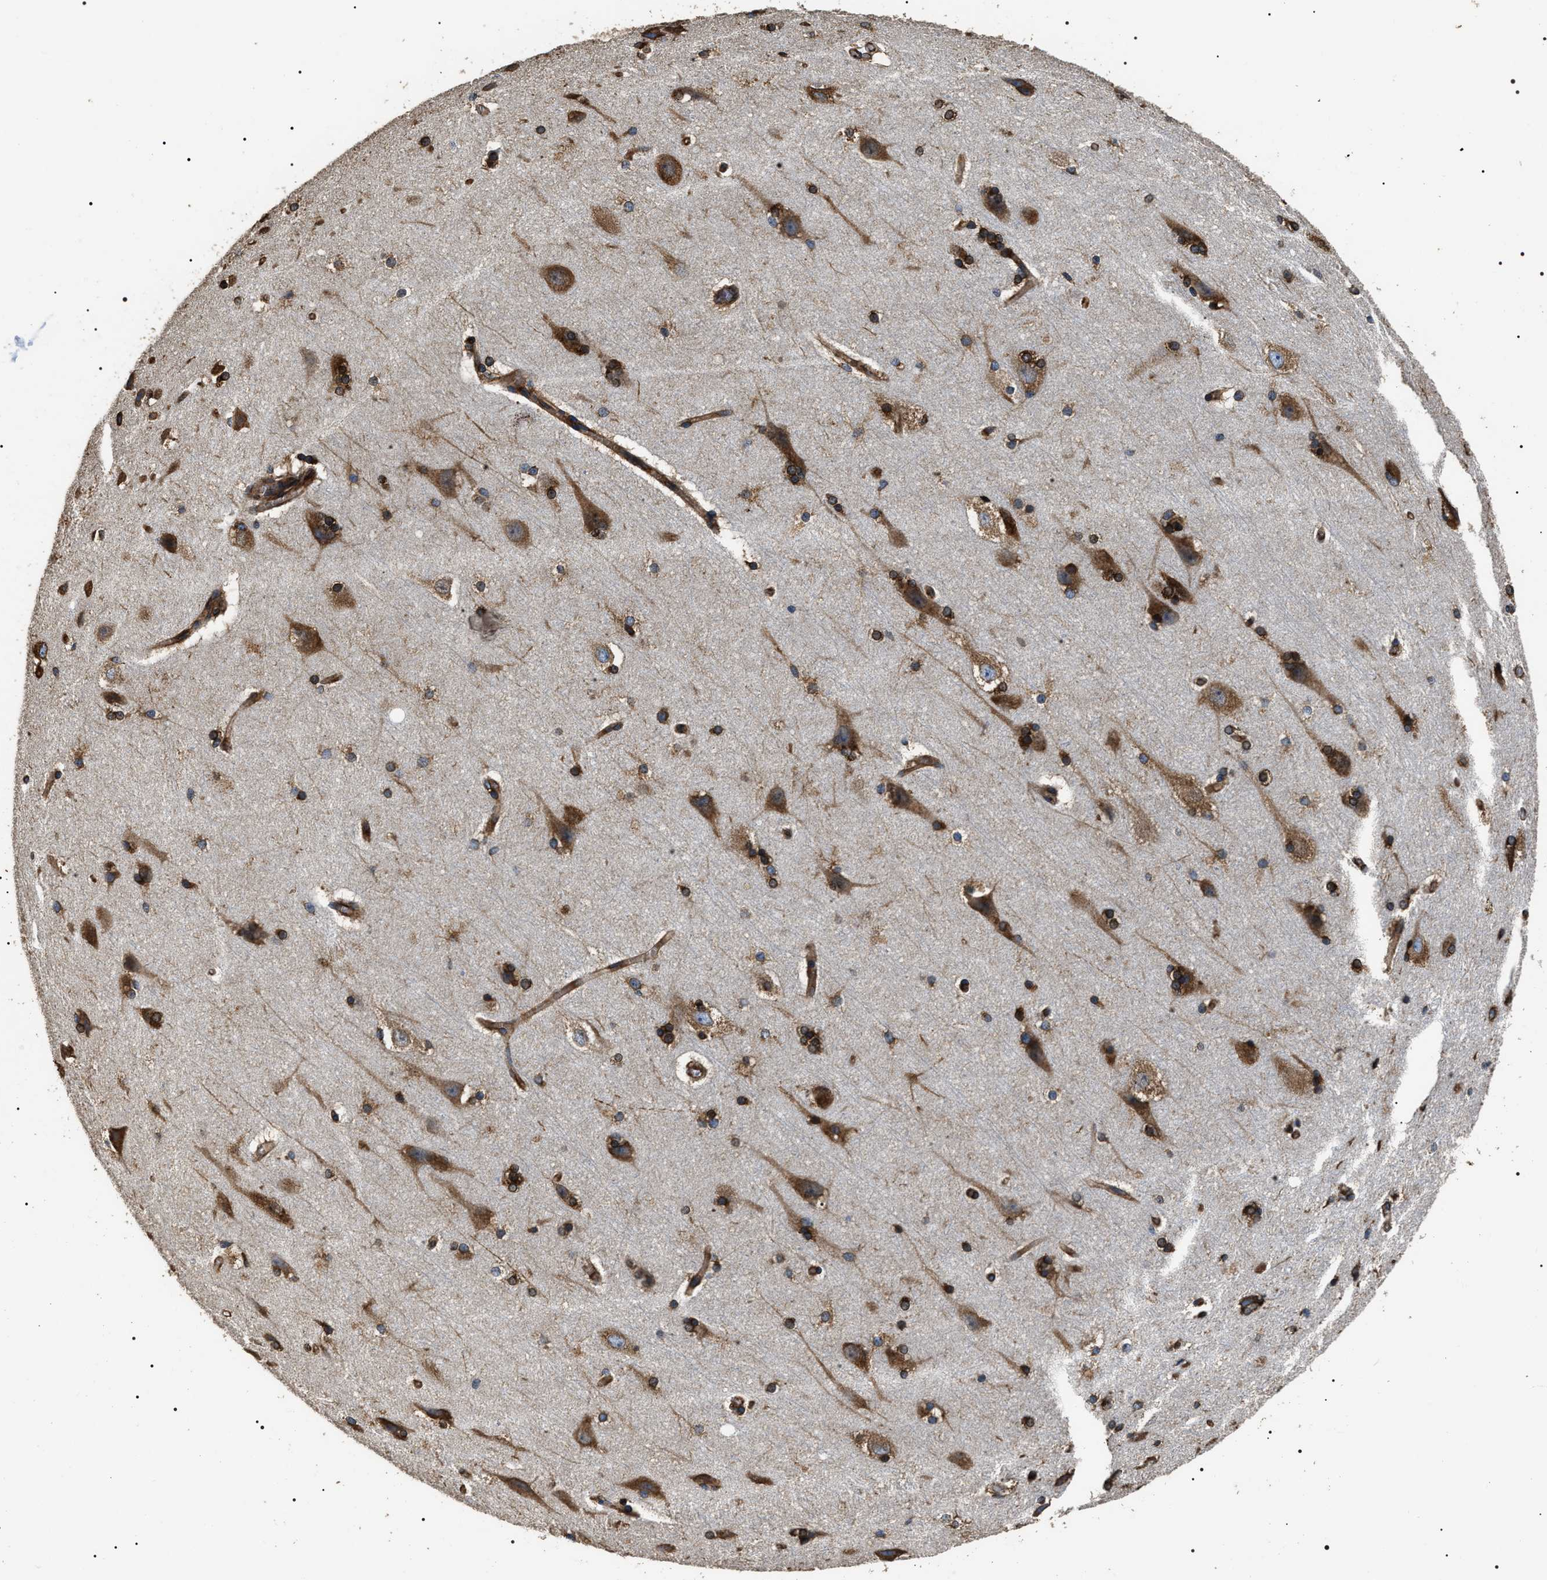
{"staining": {"intensity": "strong", "quantity": ">75%", "location": "cytoplasmic/membranous"}, "tissue": "cerebral cortex", "cell_type": "Endothelial cells", "image_type": "normal", "snomed": [{"axis": "morphology", "description": "Normal tissue, NOS"}, {"axis": "topography", "description": "Cerebral cortex"}, {"axis": "topography", "description": "Hippocampus"}], "caption": "This image exhibits immunohistochemistry (IHC) staining of unremarkable human cerebral cortex, with high strong cytoplasmic/membranous positivity in approximately >75% of endothelial cells.", "gene": "KTN1", "patient": {"sex": "female", "age": 19}}